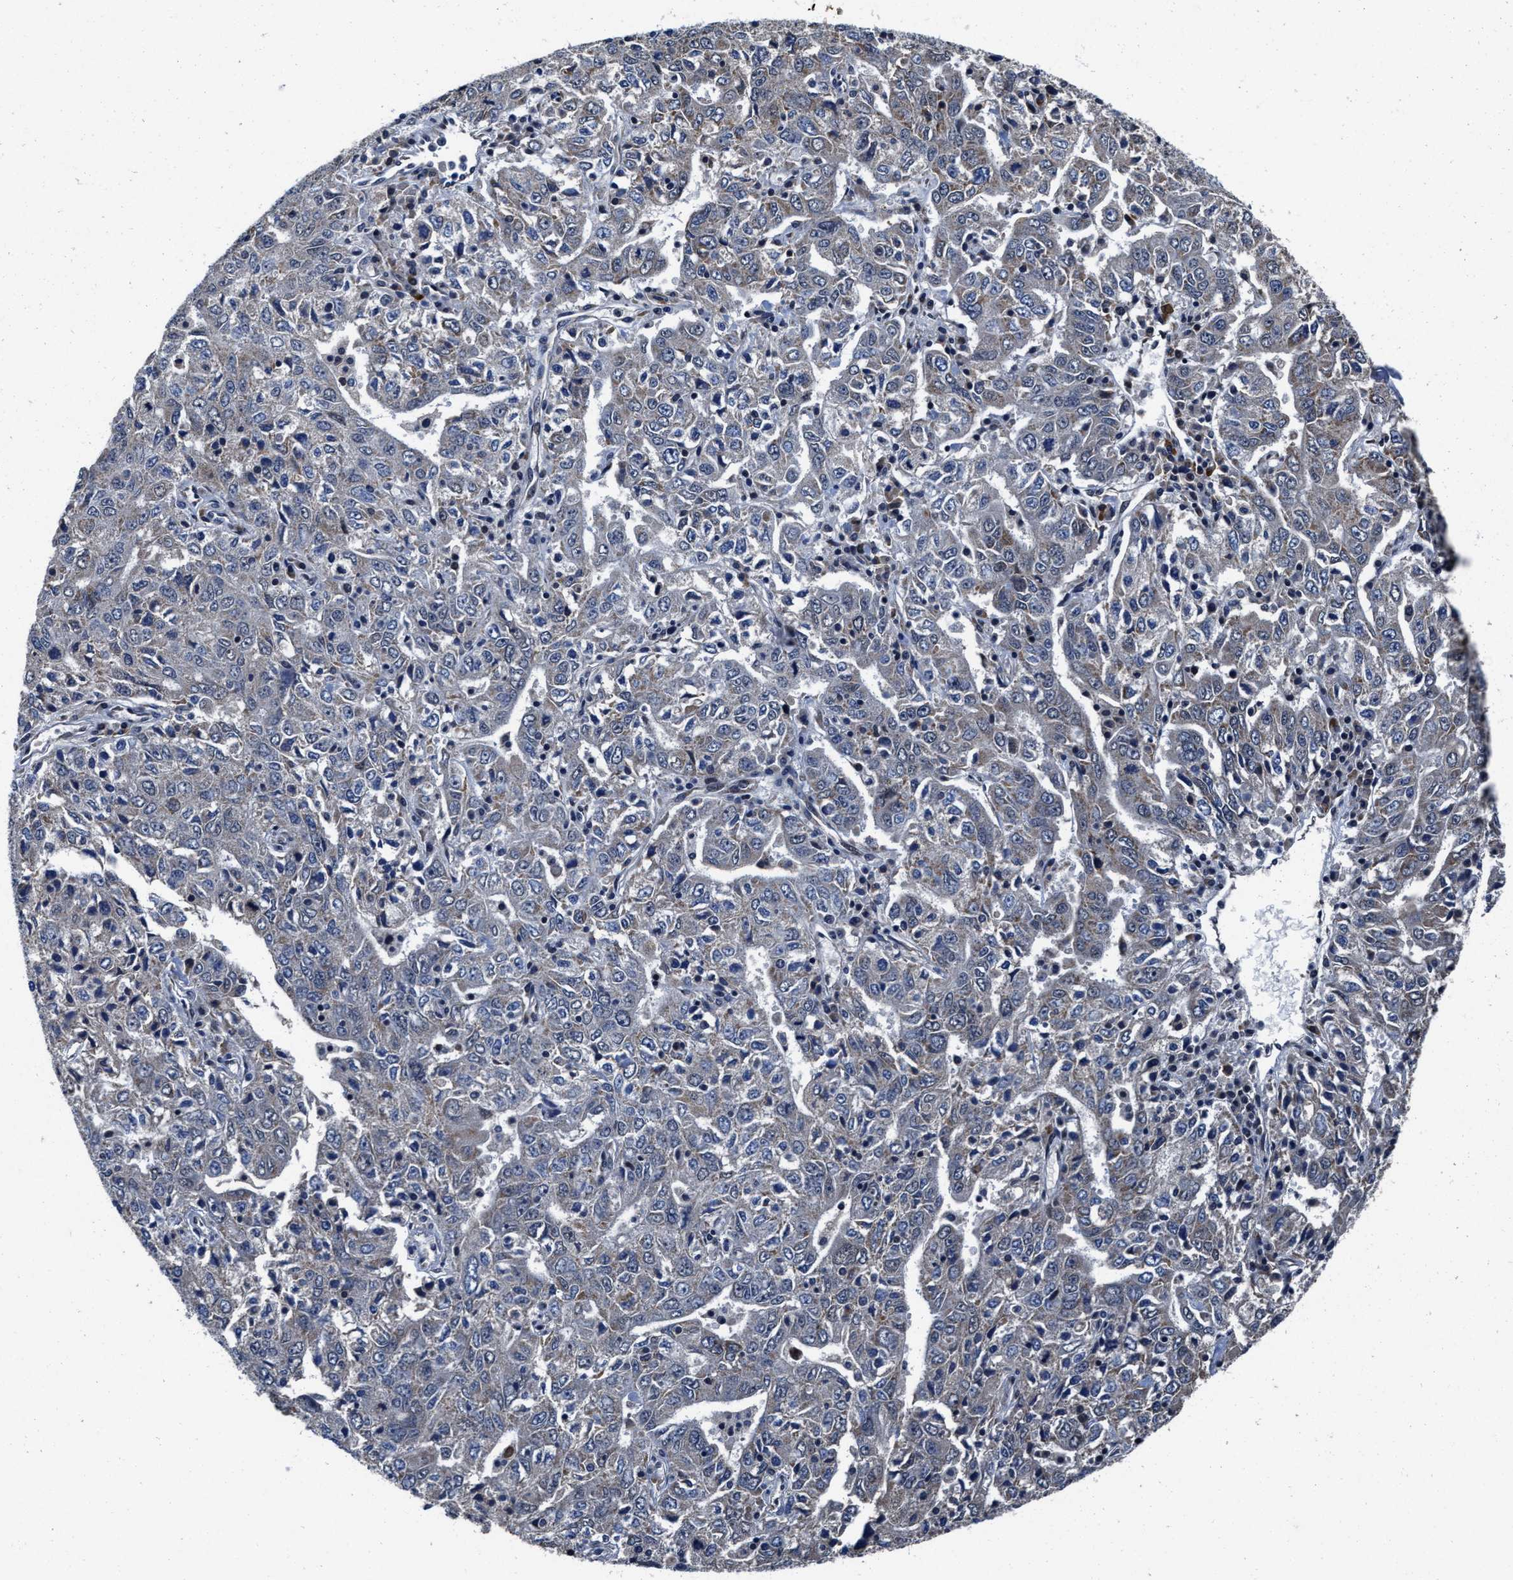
{"staining": {"intensity": "negative", "quantity": "none", "location": "none"}, "tissue": "ovarian cancer", "cell_type": "Tumor cells", "image_type": "cancer", "snomed": [{"axis": "morphology", "description": "Carcinoma, endometroid"}, {"axis": "topography", "description": "Ovary"}], "caption": "A high-resolution histopathology image shows IHC staining of endometroid carcinoma (ovarian), which reveals no significant staining in tumor cells.", "gene": "TMEM53", "patient": {"sex": "female", "age": 62}}